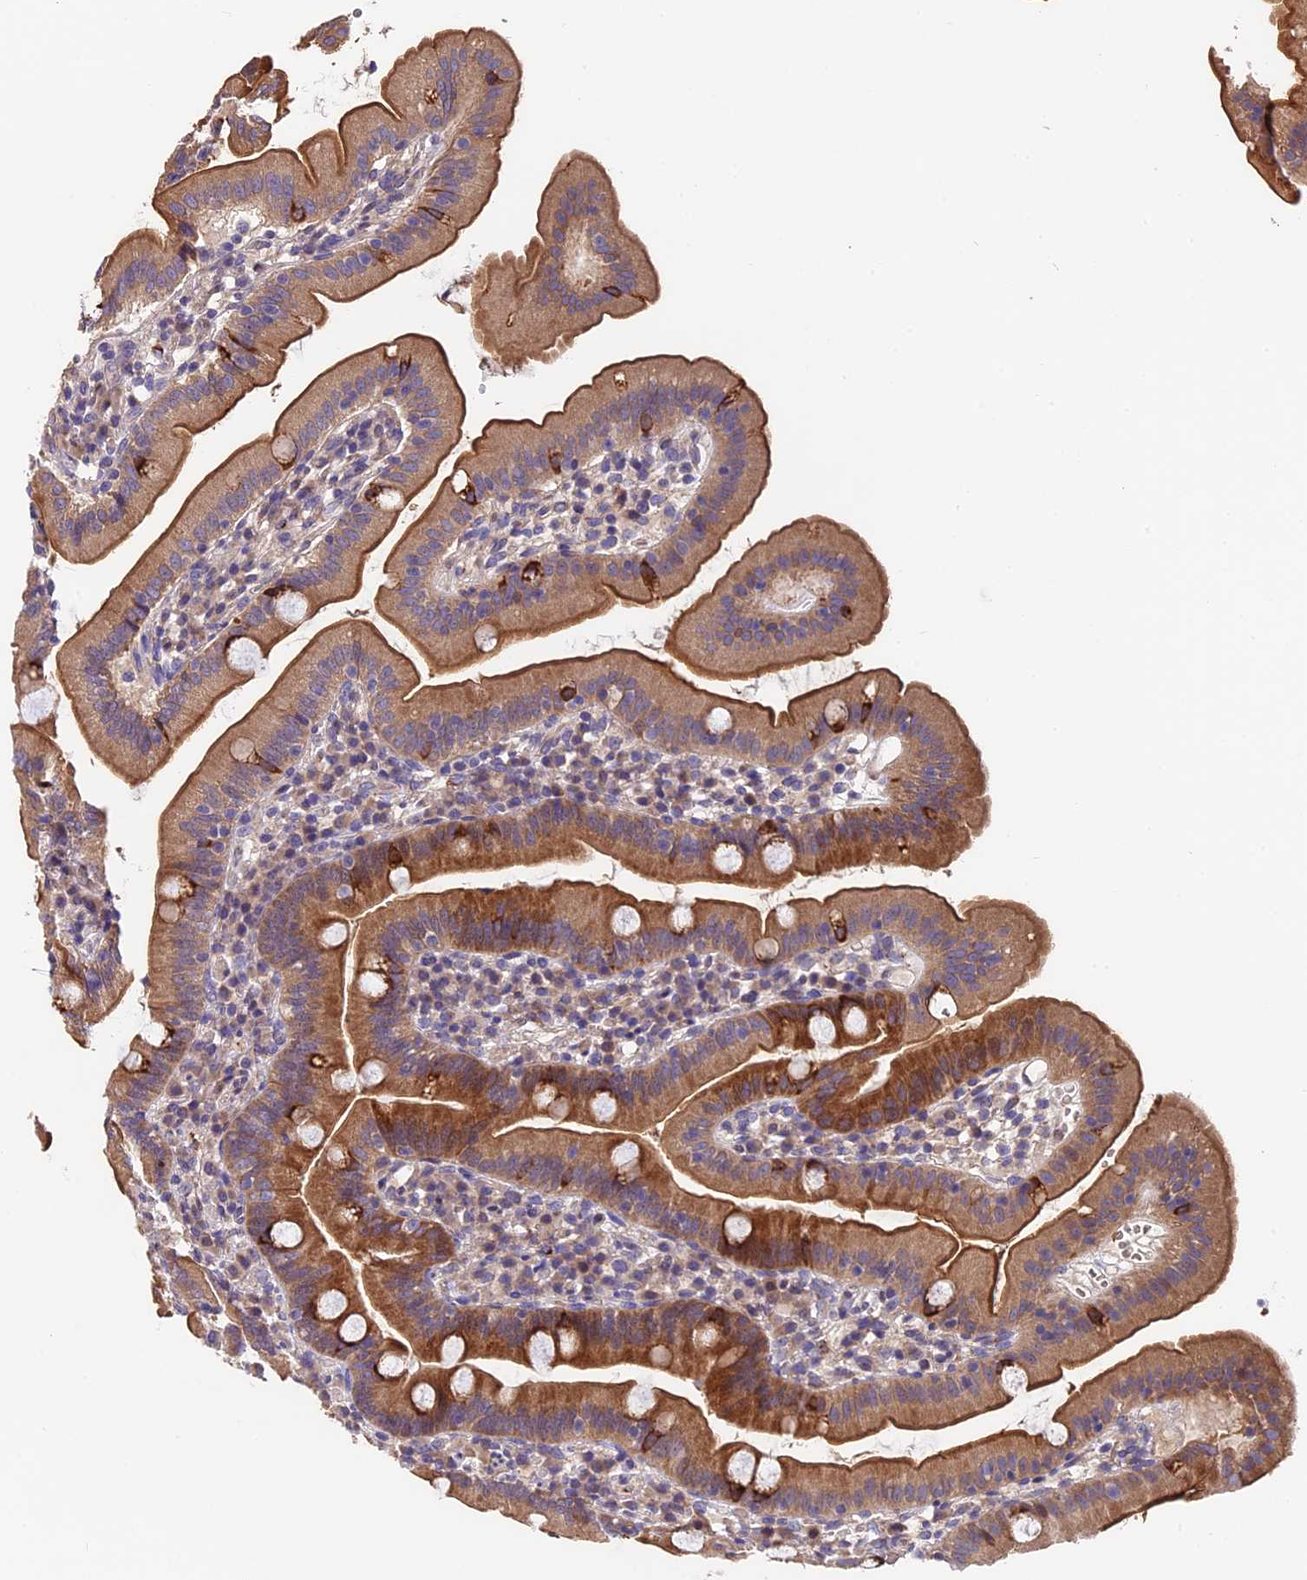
{"staining": {"intensity": "strong", "quantity": ">75%", "location": "cytoplasmic/membranous"}, "tissue": "duodenum", "cell_type": "Glandular cells", "image_type": "normal", "snomed": [{"axis": "morphology", "description": "Normal tissue, NOS"}, {"axis": "topography", "description": "Duodenum"}], "caption": "Immunohistochemistry (IHC) of normal duodenum exhibits high levels of strong cytoplasmic/membranous positivity in approximately >75% of glandular cells. (IHC, brightfield microscopy, high magnification).", "gene": "TRMT1", "patient": {"sex": "female", "age": 67}}